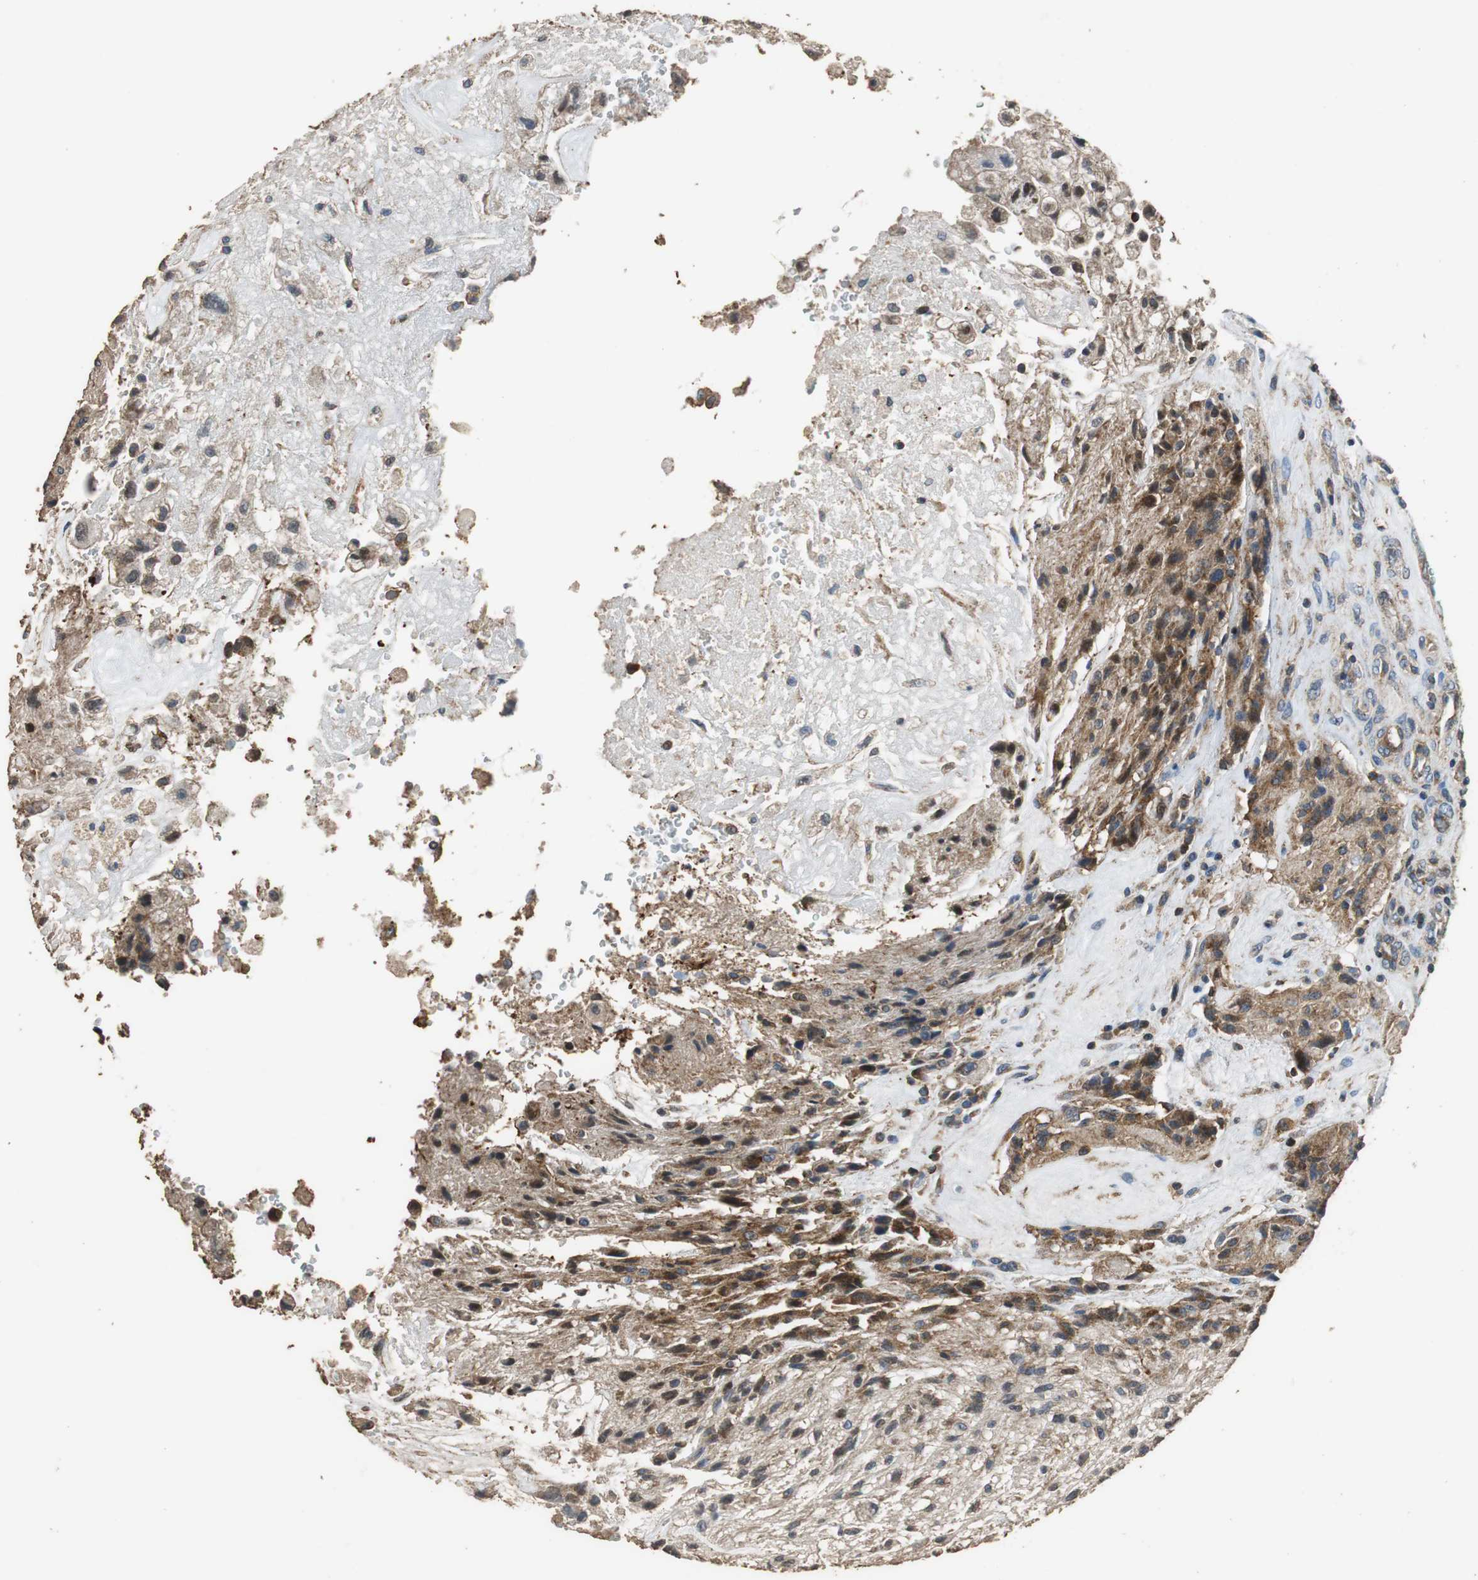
{"staining": {"intensity": "moderate", "quantity": ">75%", "location": "cytoplasmic/membranous"}, "tissue": "glioma", "cell_type": "Tumor cells", "image_type": "cancer", "snomed": [{"axis": "morphology", "description": "Normal tissue, NOS"}, {"axis": "morphology", "description": "Glioma, malignant, High grade"}, {"axis": "topography", "description": "Cerebral cortex"}], "caption": "Protein analysis of malignant glioma (high-grade) tissue shows moderate cytoplasmic/membranous positivity in about >75% of tumor cells. The staining is performed using DAB (3,3'-diaminobenzidine) brown chromogen to label protein expression. The nuclei are counter-stained blue using hematoxylin.", "gene": "PRKRA", "patient": {"sex": "male", "age": 56}}